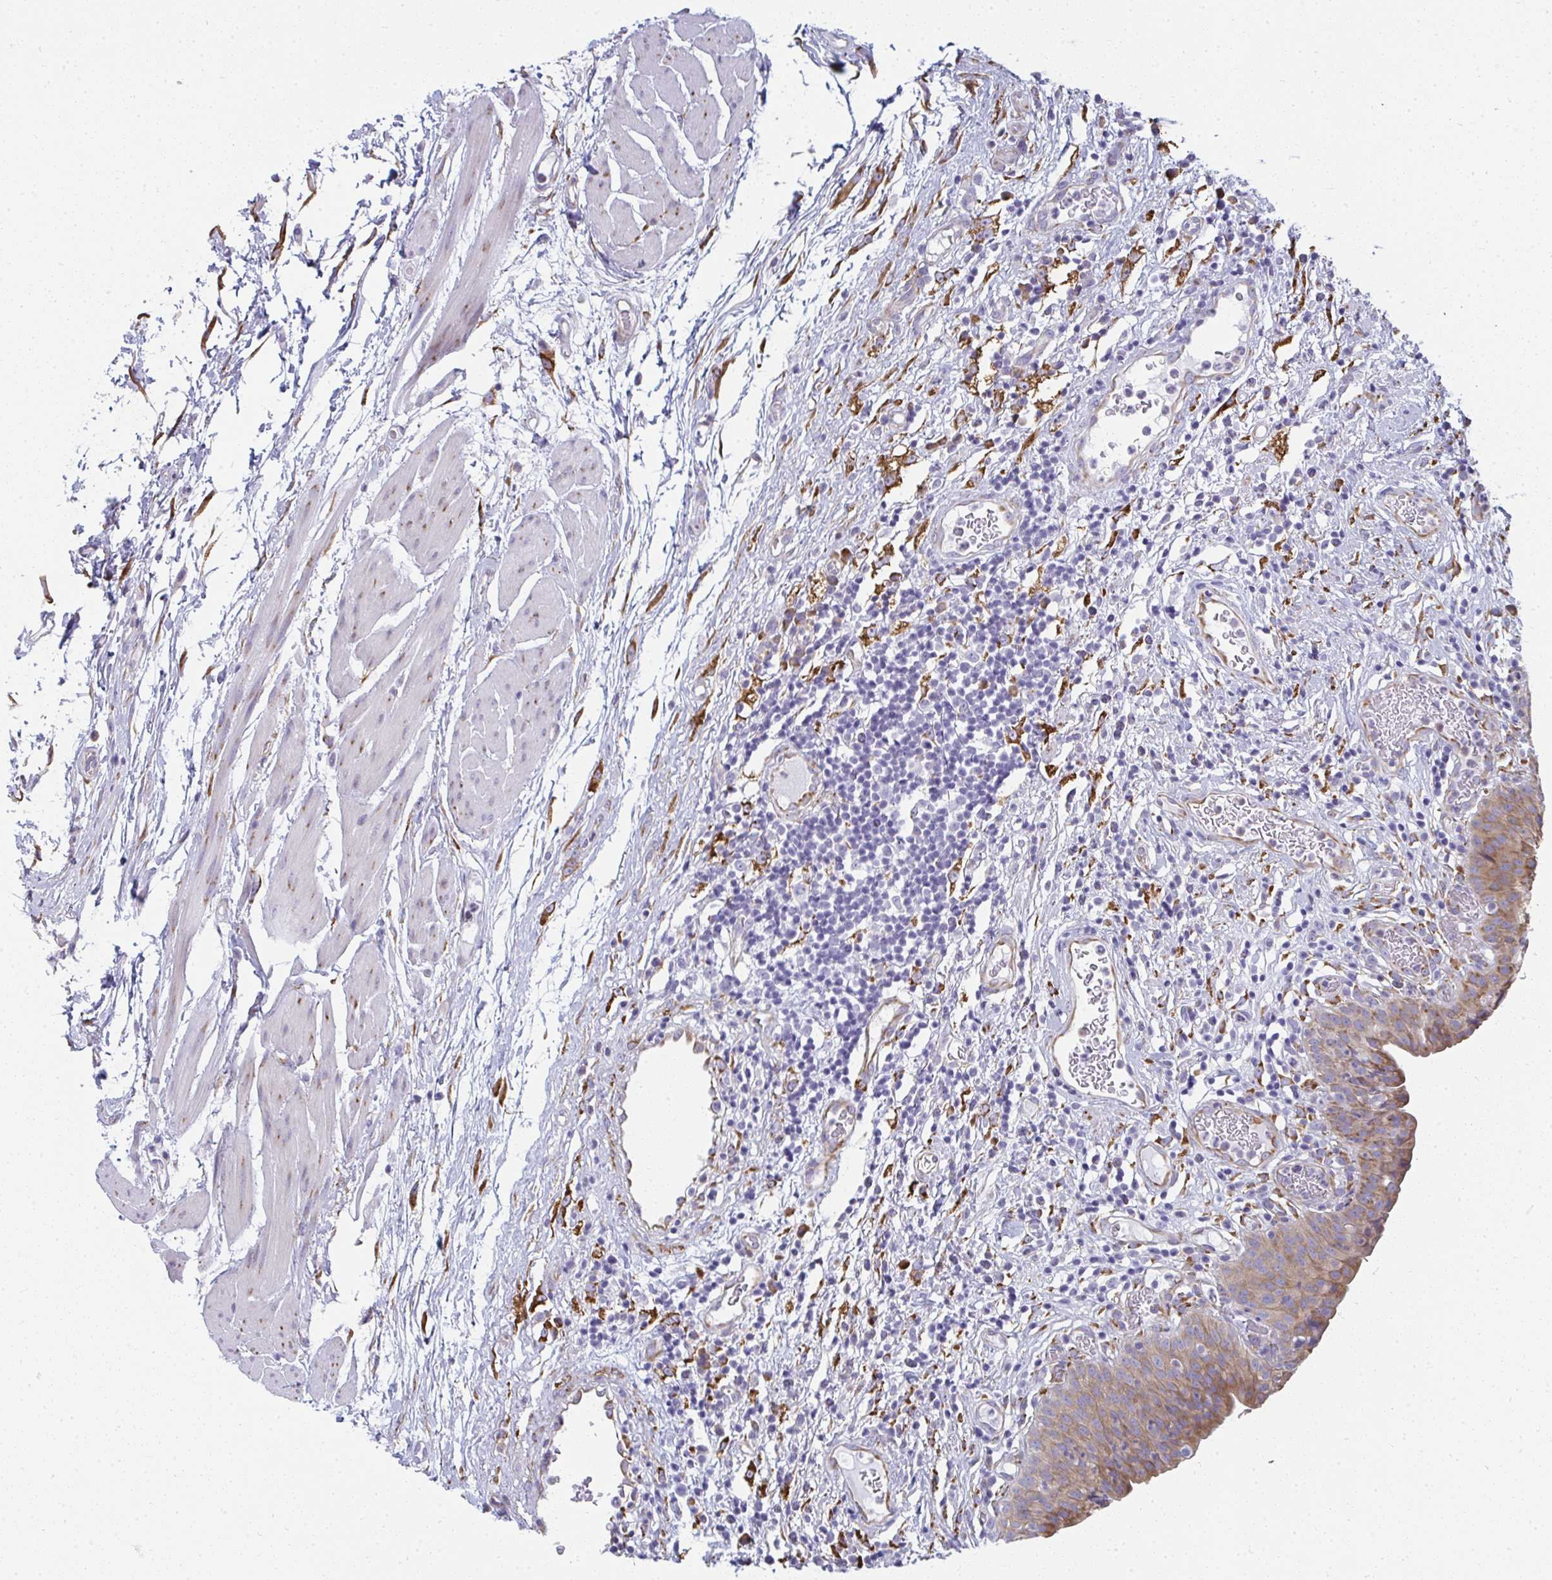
{"staining": {"intensity": "moderate", "quantity": ">75%", "location": "cytoplasmic/membranous"}, "tissue": "urinary bladder", "cell_type": "Urothelial cells", "image_type": "normal", "snomed": [{"axis": "morphology", "description": "Normal tissue, NOS"}, {"axis": "morphology", "description": "Inflammation, NOS"}, {"axis": "topography", "description": "Urinary bladder"}], "caption": "High-magnification brightfield microscopy of benign urinary bladder stained with DAB (brown) and counterstained with hematoxylin (blue). urothelial cells exhibit moderate cytoplasmic/membranous expression is seen in approximately>75% of cells.", "gene": "SHROOM1", "patient": {"sex": "male", "age": 57}}